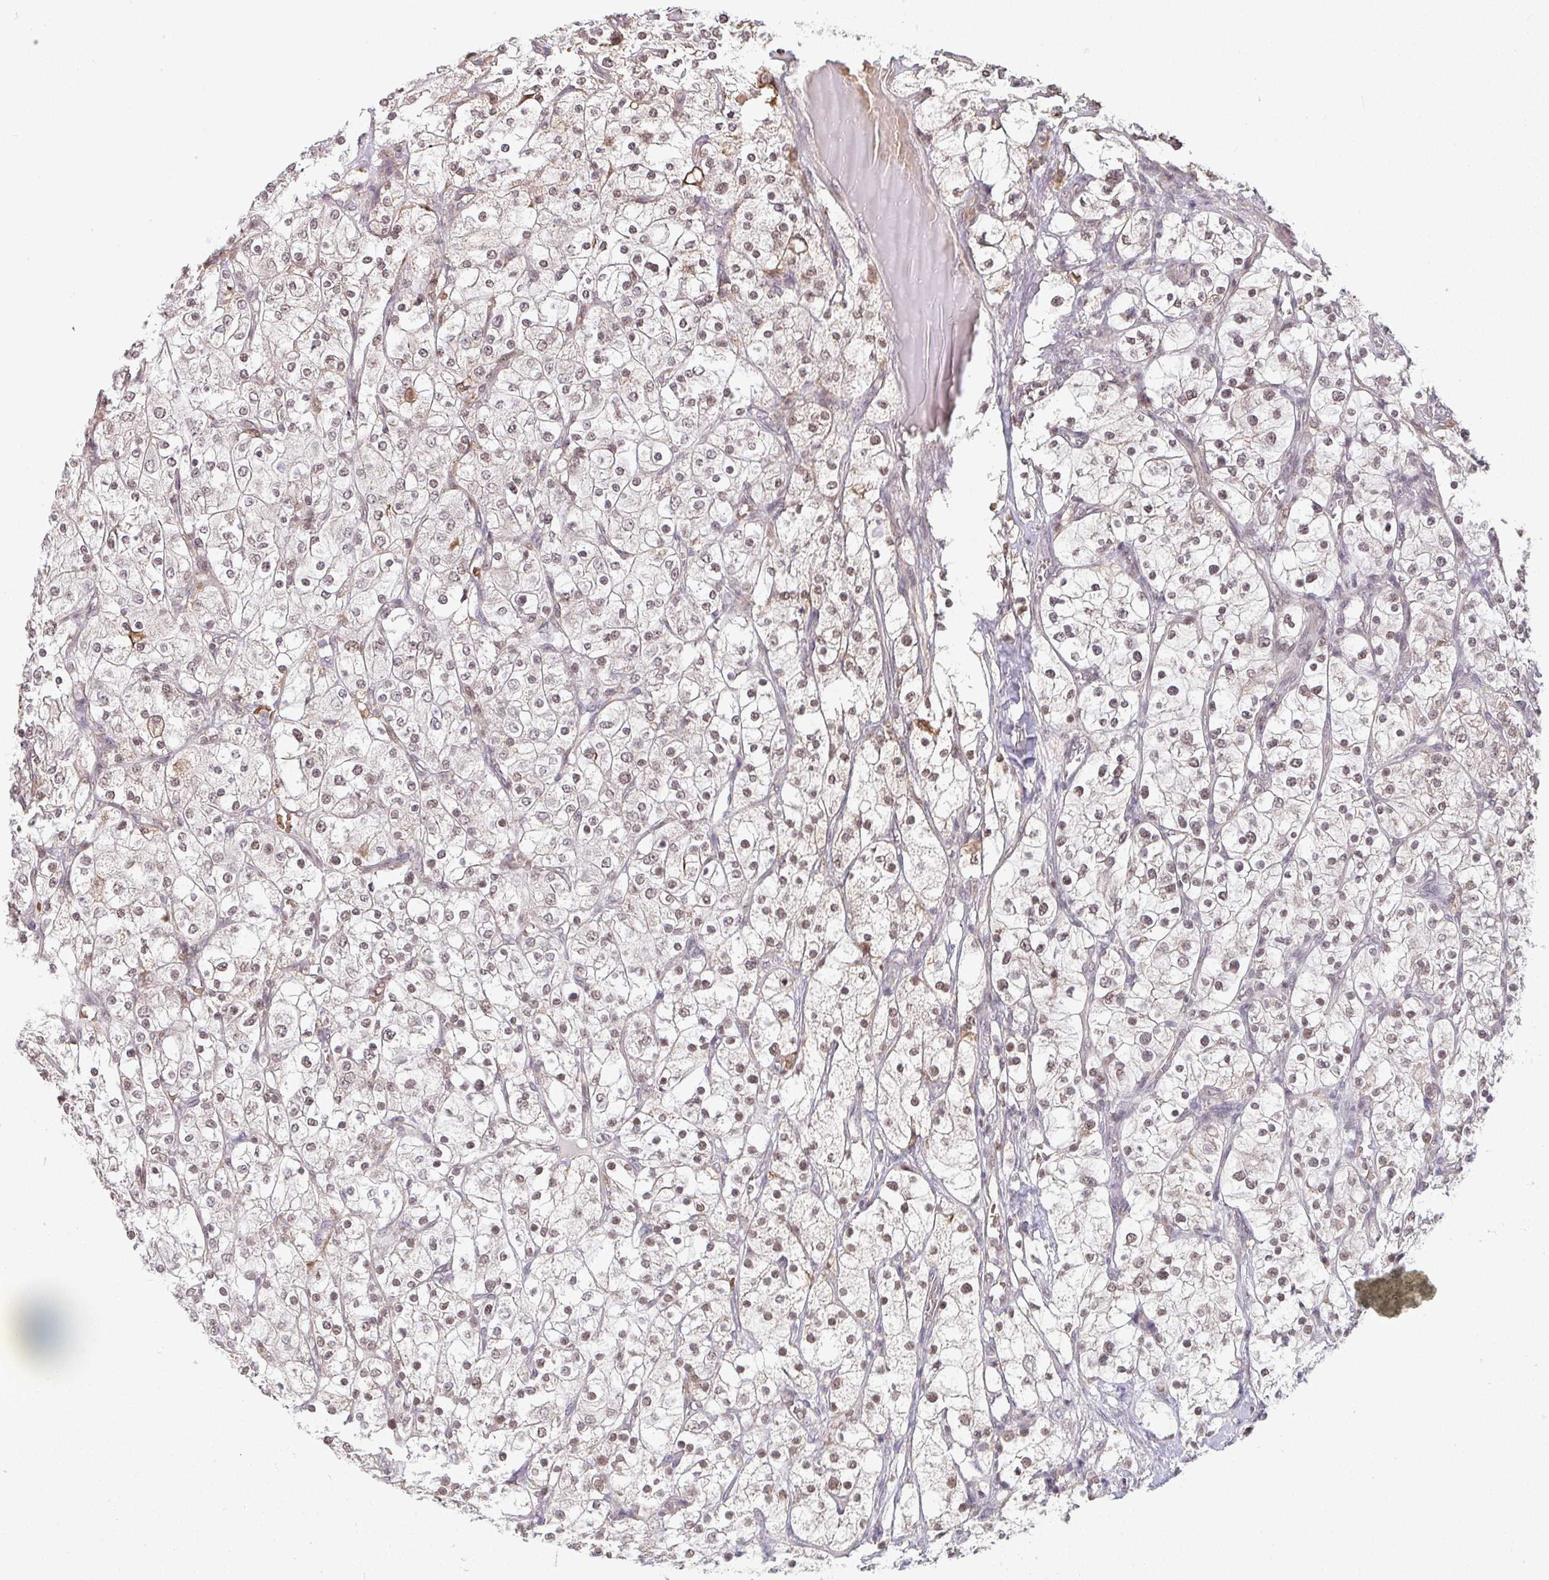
{"staining": {"intensity": "weak", "quantity": "25%-75%", "location": "nuclear"}, "tissue": "renal cancer", "cell_type": "Tumor cells", "image_type": "cancer", "snomed": [{"axis": "morphology", "description": "Adenocarcinoma, NOS"}, {"axis": "topography", "description": "Kidney"}], "caption": "Adenocarcinoma (renal) stained for a protein exhibits weak nuclear positivity in tumor cells. (DAB (3,3'-diaminobenzidine) IHC, brown staining for protein, blue staining for nuclei).", "gene": "SAP30", "patient": {"sex": "male", "age": 80}}